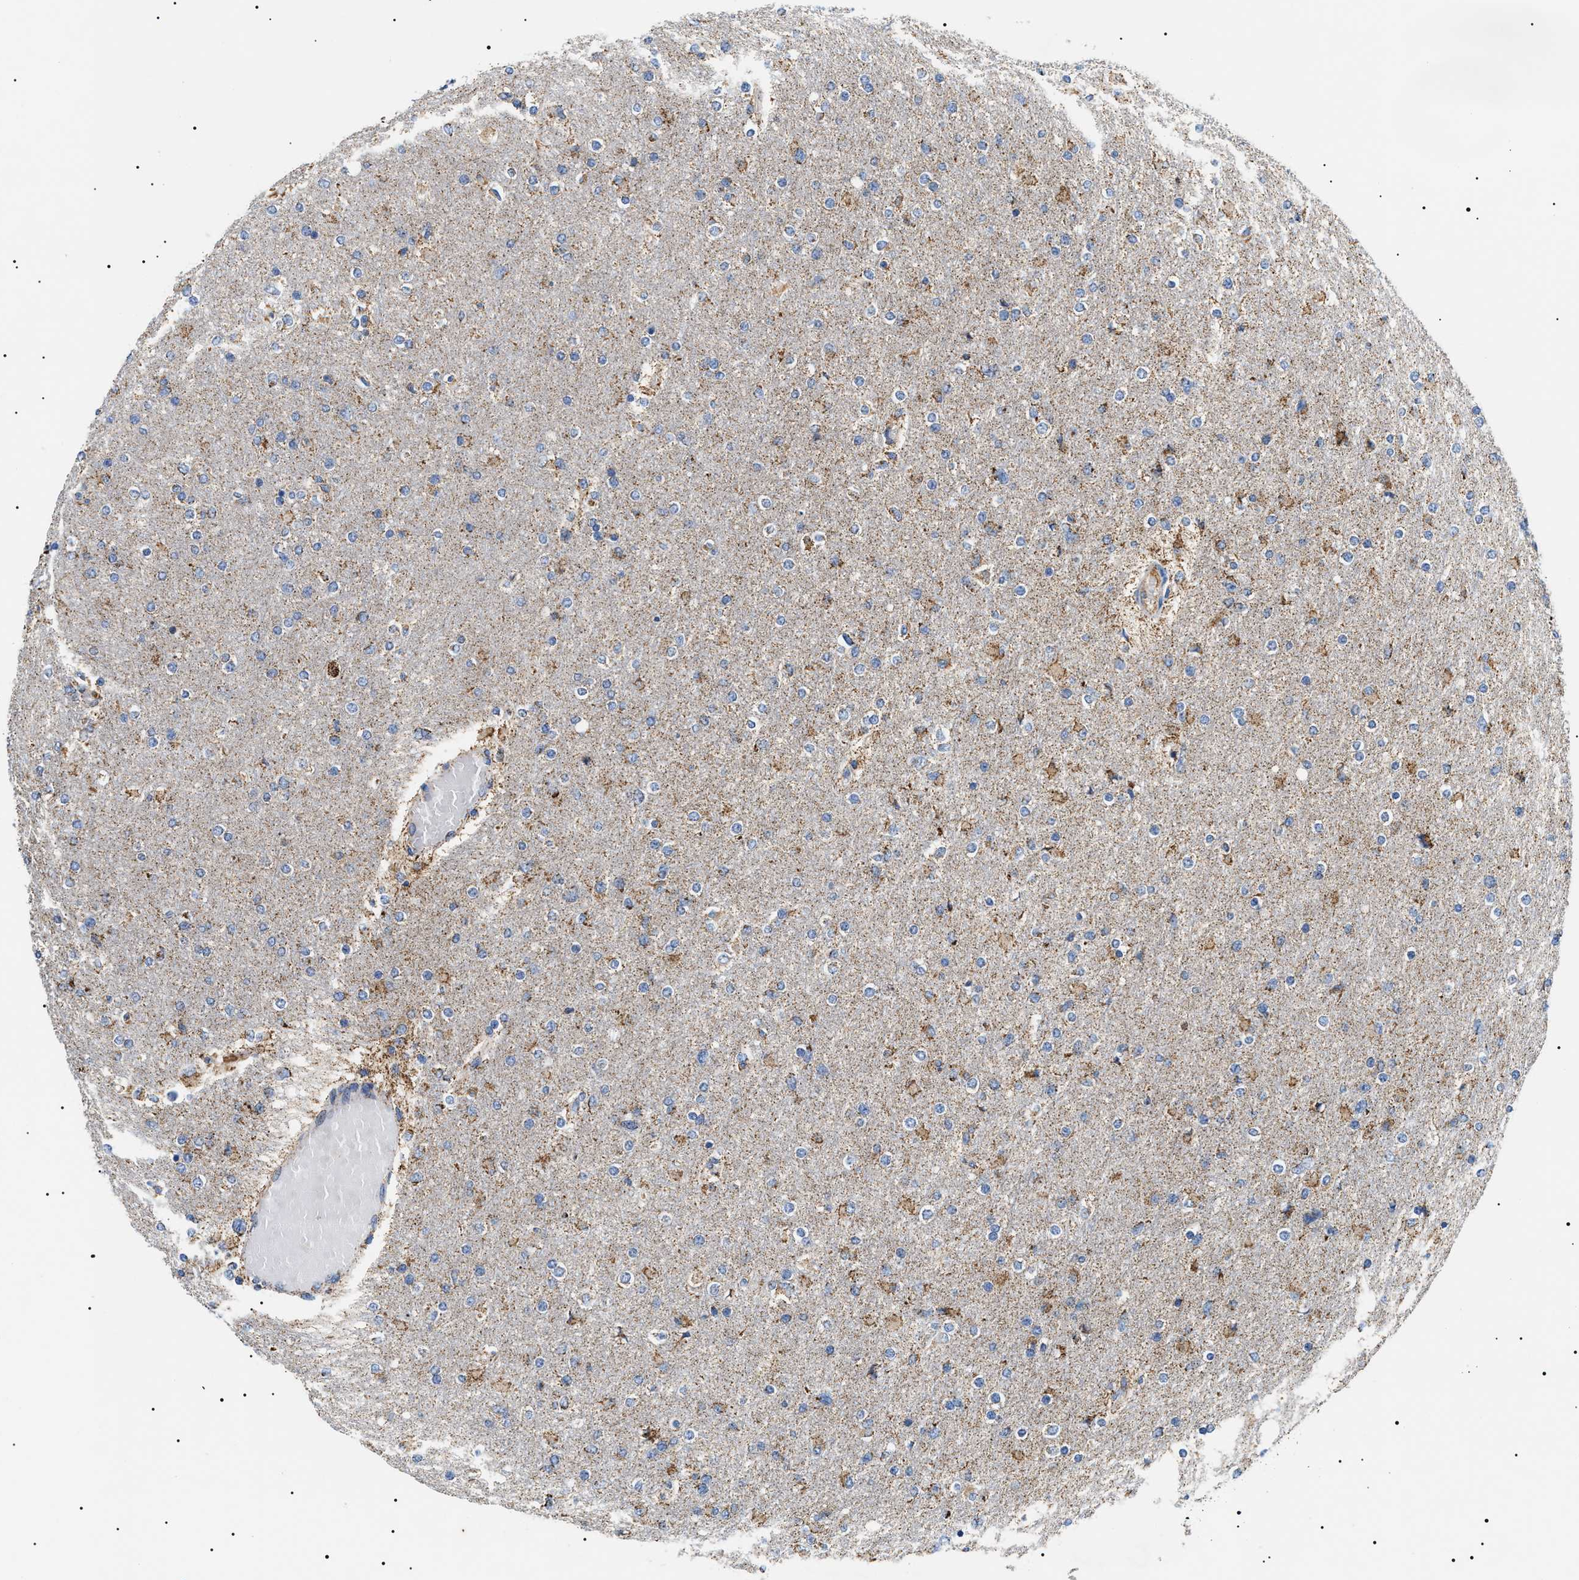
{"staining": {"intensity": "weak", "quantity": "<25%", "location": "cytoplasmic/membranous"}, "tissue": "glioma", "cell_type": "Tumor cells", "image_type": "cancer", "snomed": [{"axis": "morphology", "description": "Glioma, malignant, High grade"}, {"axis": "topography", "description": "Cerebral cortex"}], "caption": "Image shows no protein staining in tumor cells of glioma tissue.", "gene": "OXSM", "patient": {"sex": "female", "age": 36}}